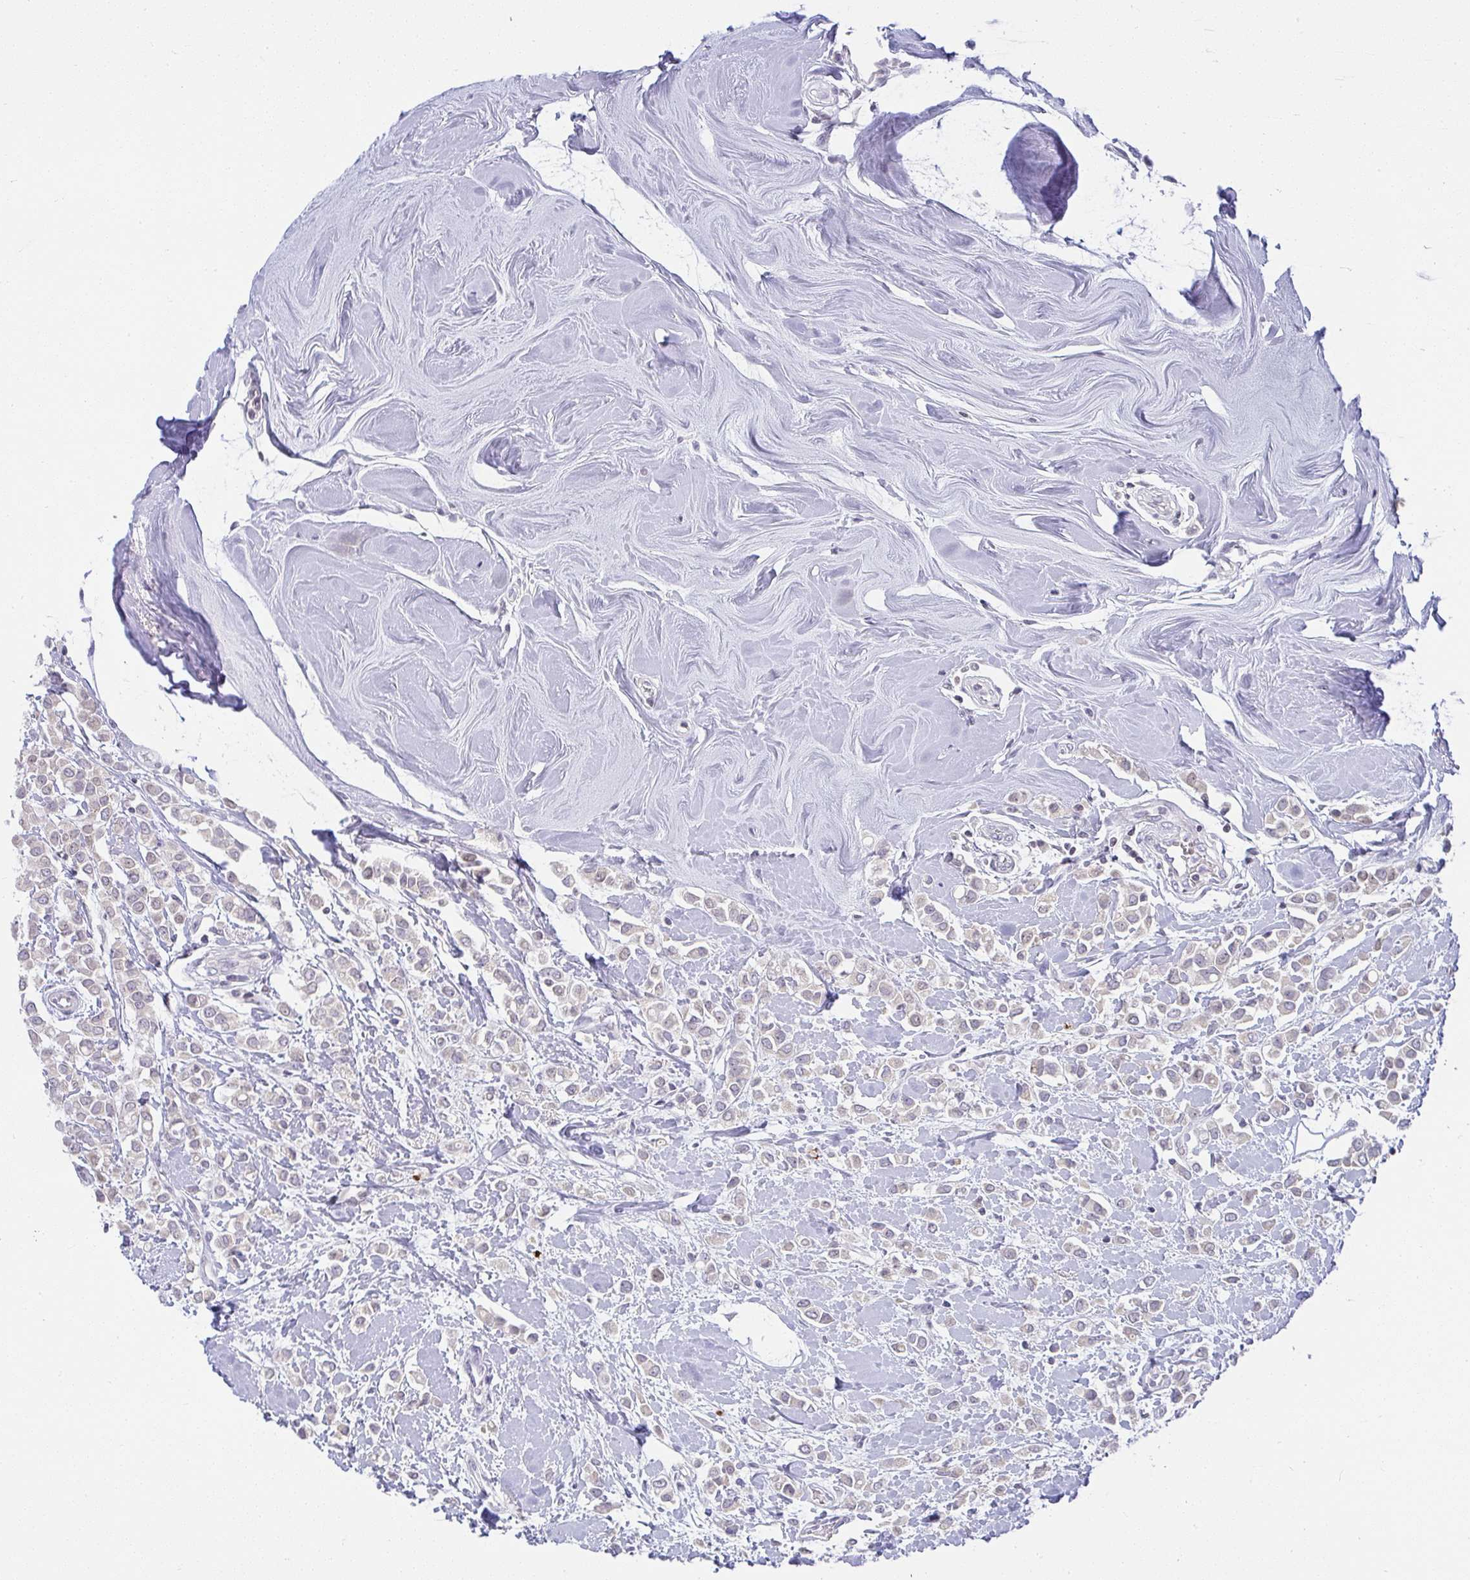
{"staining": {"intensity": "negative", "quantity": "none", "location": "none"}, "tissue": "breast cancer", "cell_type": "Tumor cells", "image_type": "cancer", "snomed": [{"axis": "morphology", "description": "Lobular carcinoma"}, {"axis": "topography", "description": "Breast"}], "caption": "DAB immunohistochemical staining of human lobular carcinoma (breast) reveals no significant positivity in tumor cells.", "gene": "CACNA1S", "patient": {"sex": "female", "age": 68}}